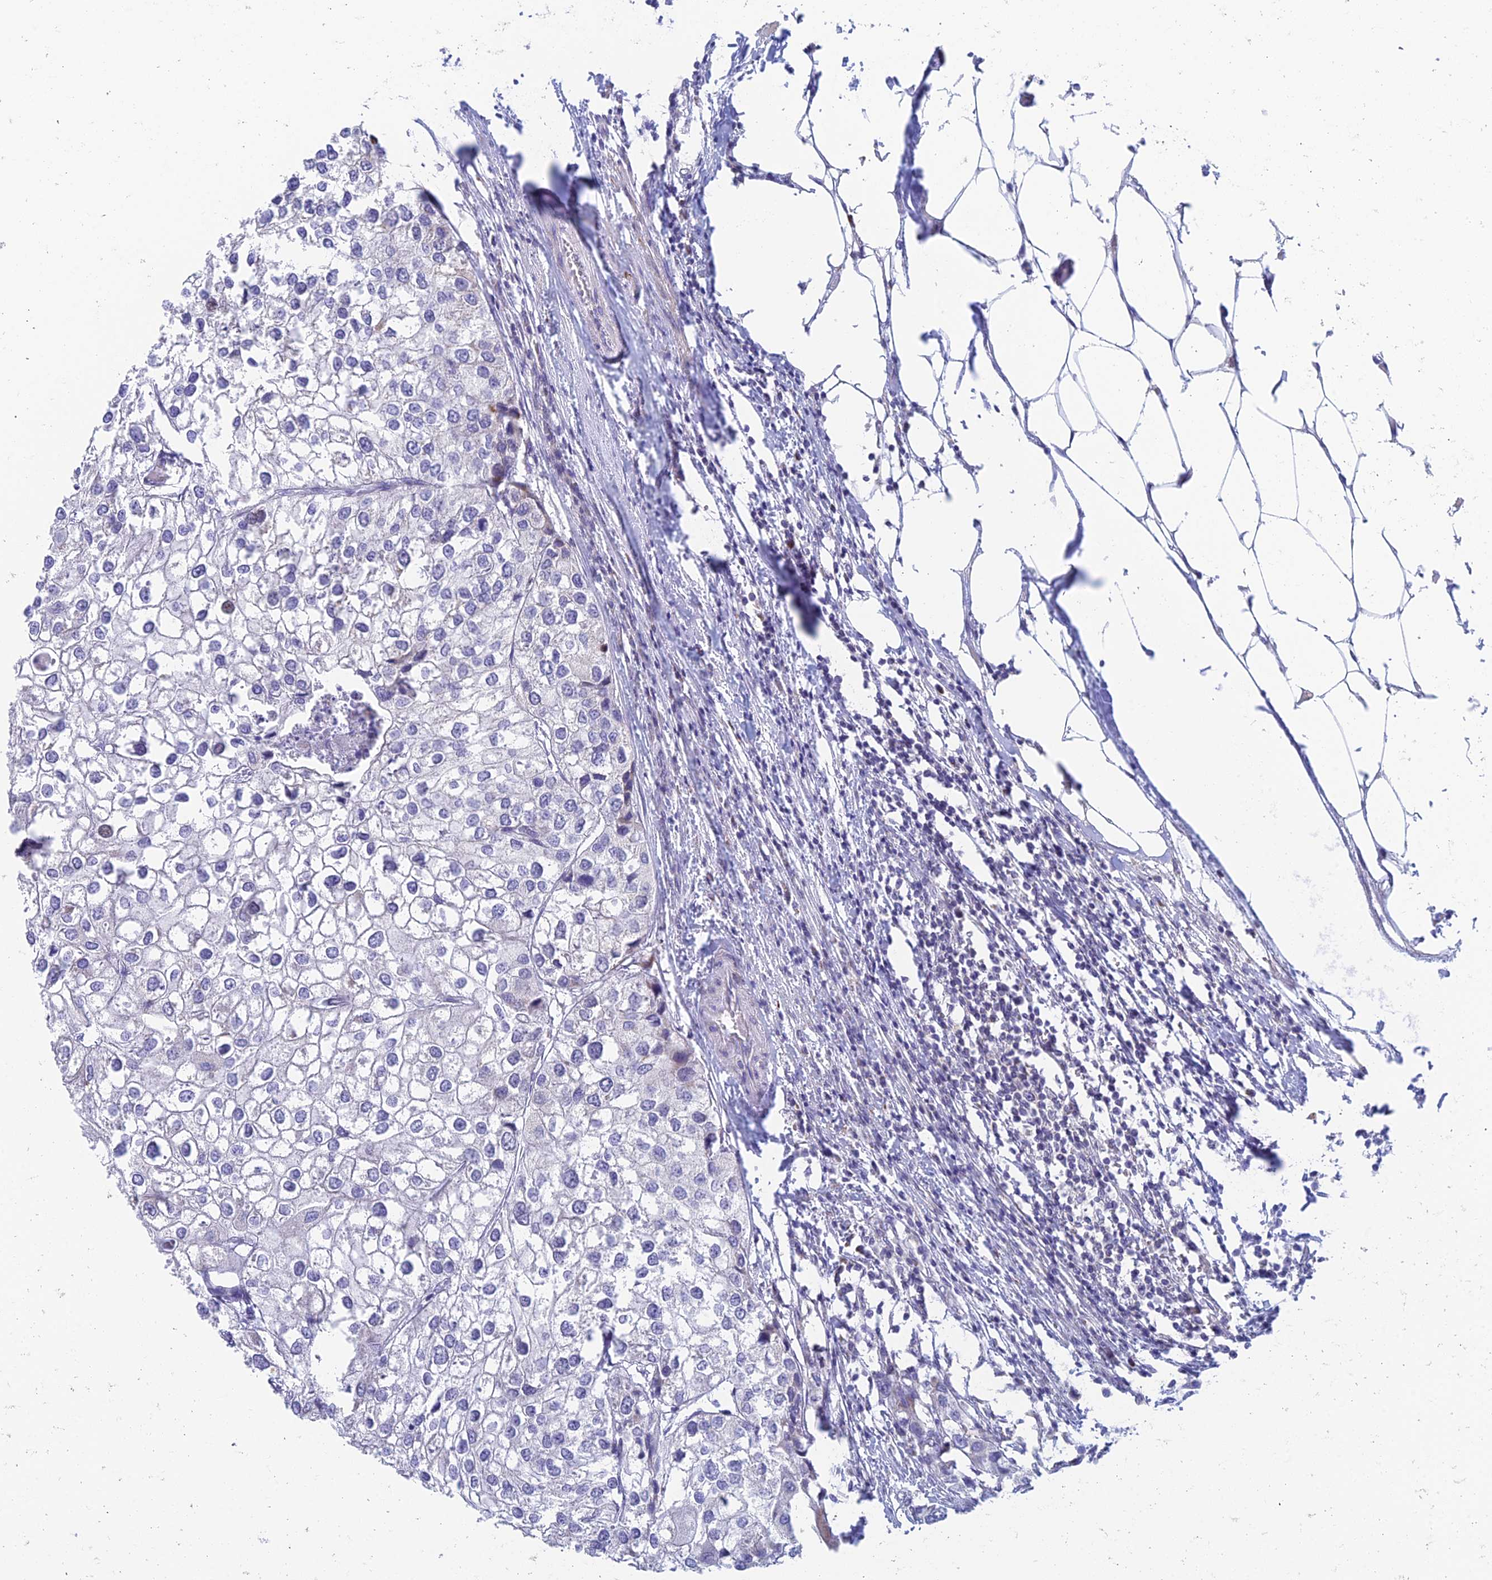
{"staining": {"intensity": "negative", "quantity": "none", "location": "none"}, "tissue": "urothelial cancer", "cell_type": "Tumor cells", "image_type": "cancer", "snomed": [{"axis": "morphology", "description": "Urothelial carcinoma, High grade"}, {"axis": "topography", "description": "Urinary bladder"}], "caption": "An immunohistochemistry (IHC) photomicrograph of urothelial carcinoma (high-grade) is shown. There is no staining in tumor cells of urothelial carcinoma (high-grade).", "gene": "REXO5", "patient": {"sex": "male", "age": 64}}